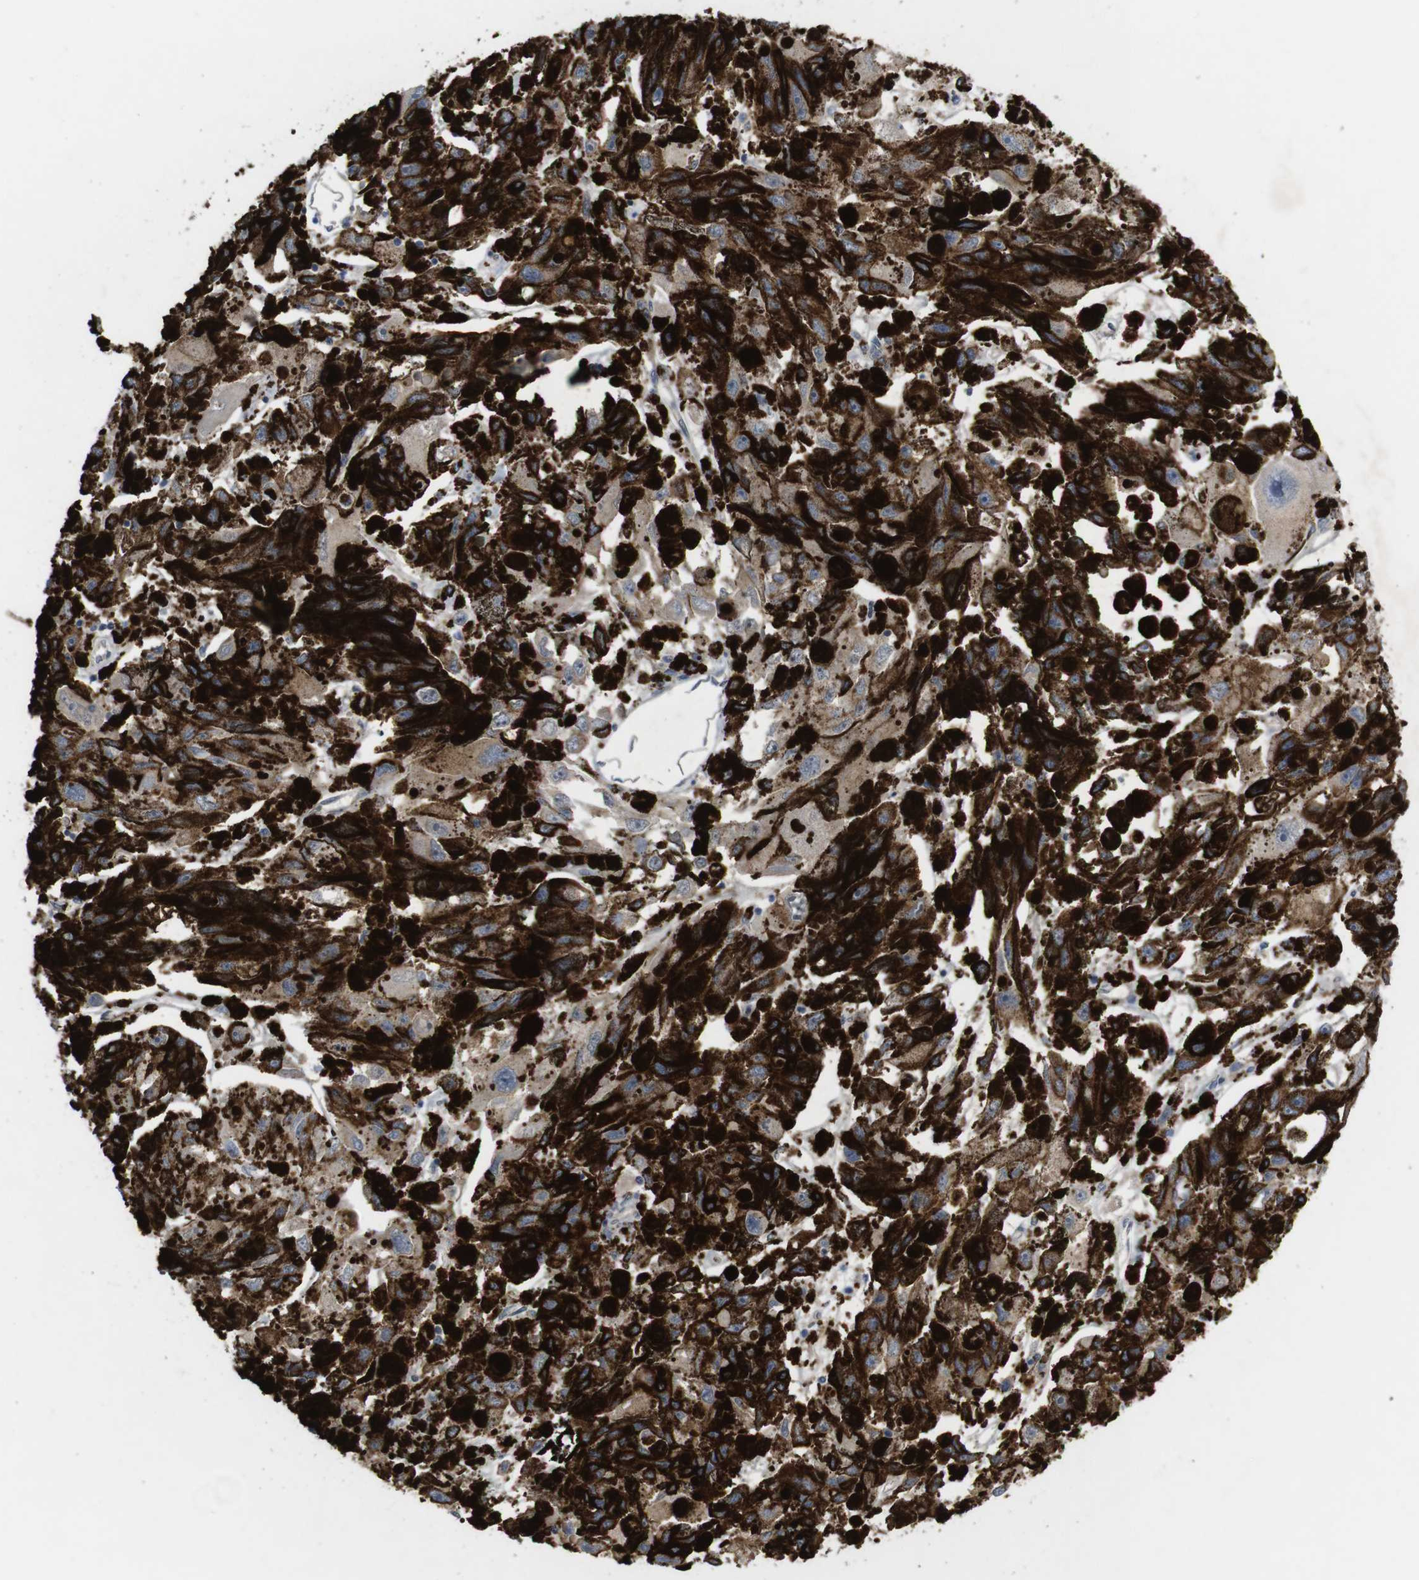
{"staining": {"intensity": "moderate", "quantity": "25%-75%", "location": "cytoplasmic/membranous"}, "tissue": "melanoma", "cell_type": "Tumor cells", "image_type": "cancer", "snomed": [{"axis": "morphology", "description": "Malignant melanoma, NOS"}, {"axis": "topography", "description": "Skin"}], "caption": "Tumor cells show medium levels of moderate cytoplasmic/membranous expression in approximately 25%-75% of cells in human melanoma.", "gene": "KIDINS220", "patient": {"sex": "female", "age": 104}}